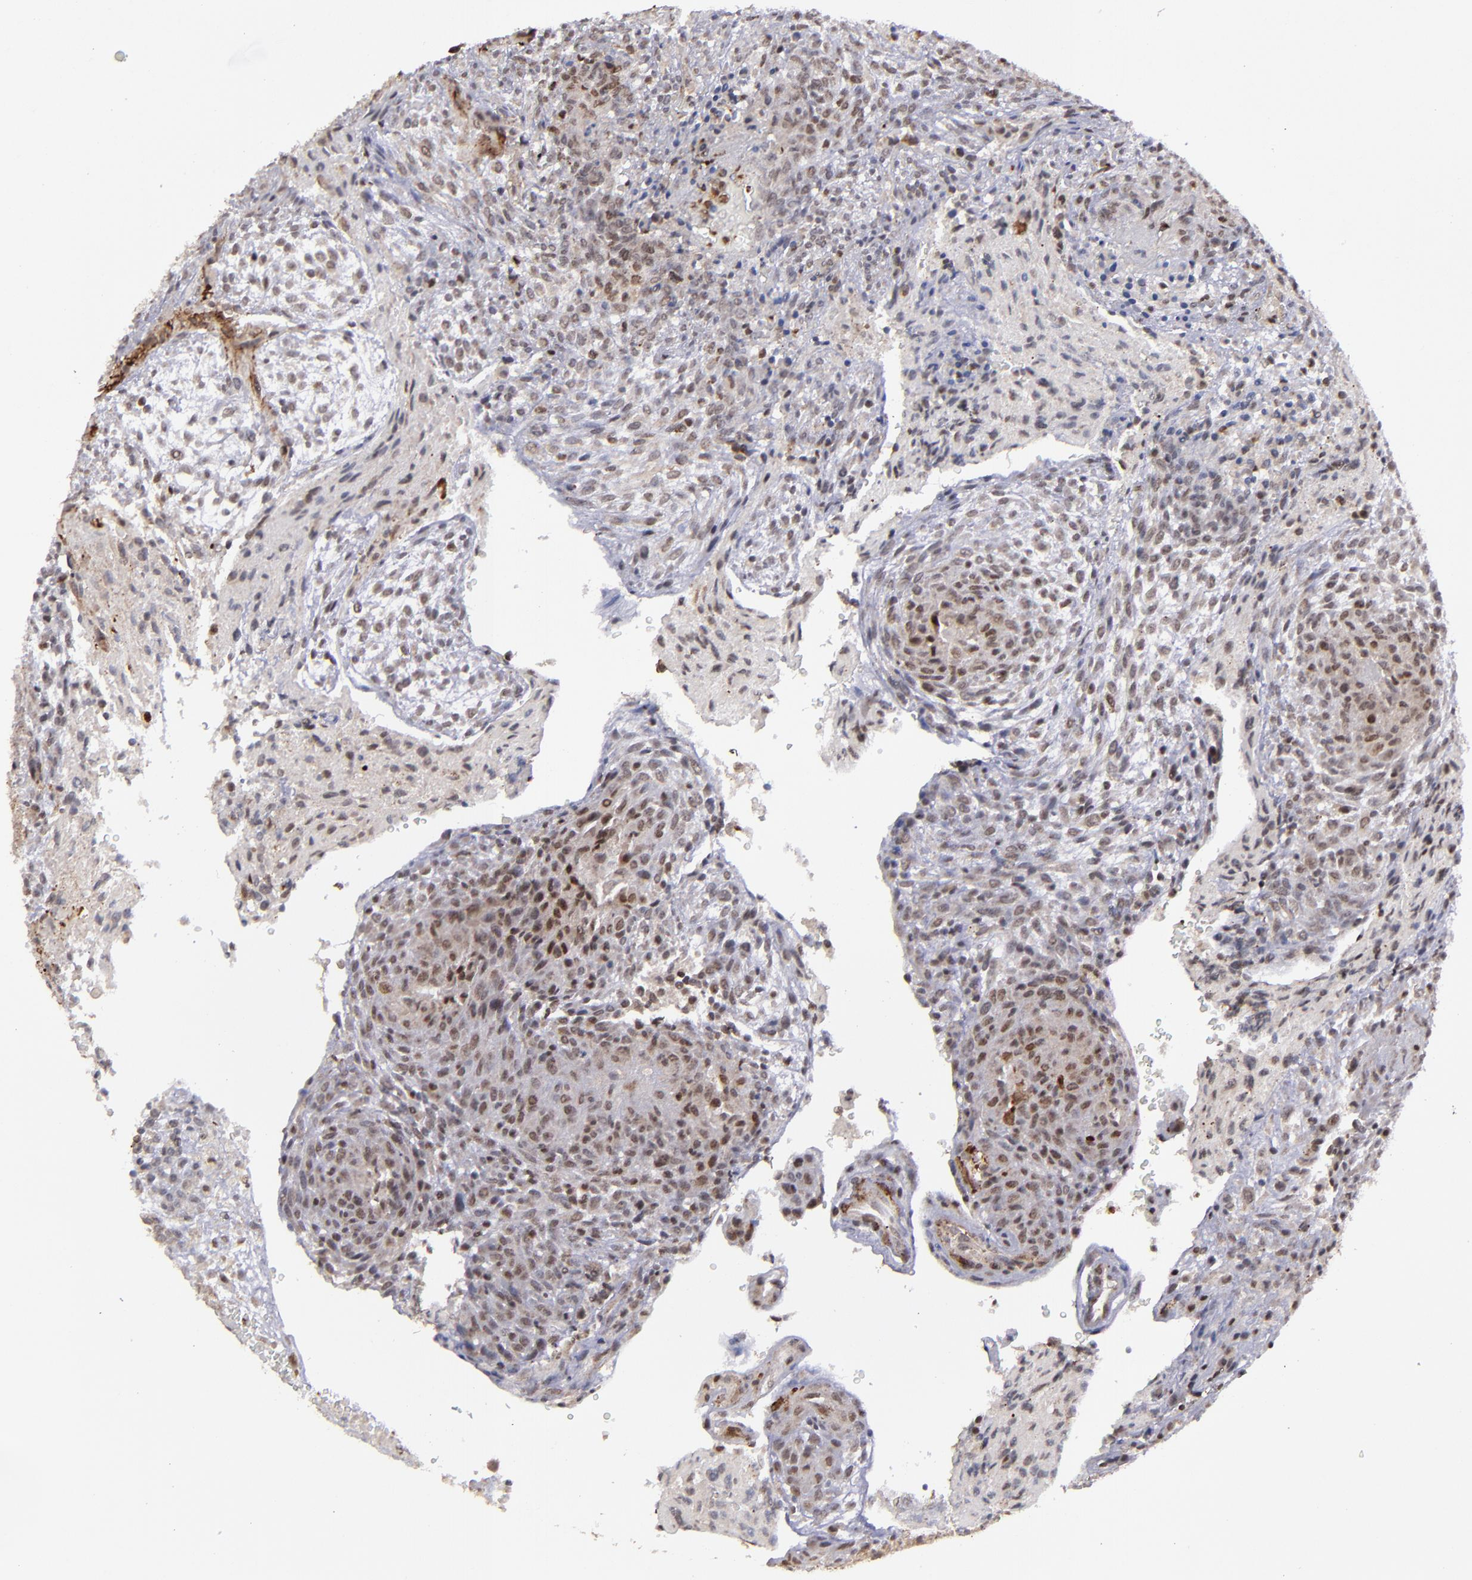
{"staining": {"intensity": "weak", "quantity": "25%-75%", "location": "cytoplasmic/membranous,nuclear"}, "tissue": "glioma", "cell_type": "Tumor cells", "image_type": "cancer", "snomed": [{"axis": "morphology", "description": "Glioma, malignant, High grade"}, {"axis": "topography", "description": "Cerebral cortex"}], "caption": "Human malignant glioma (high-grade) stained with a brown dye displays weak cytoplasmic/membranous and nuclear positive expression in approximately 25%-75% of tumor cells.", "gene": "RREB1", "patient": {"sex": "female", "age": 55}}